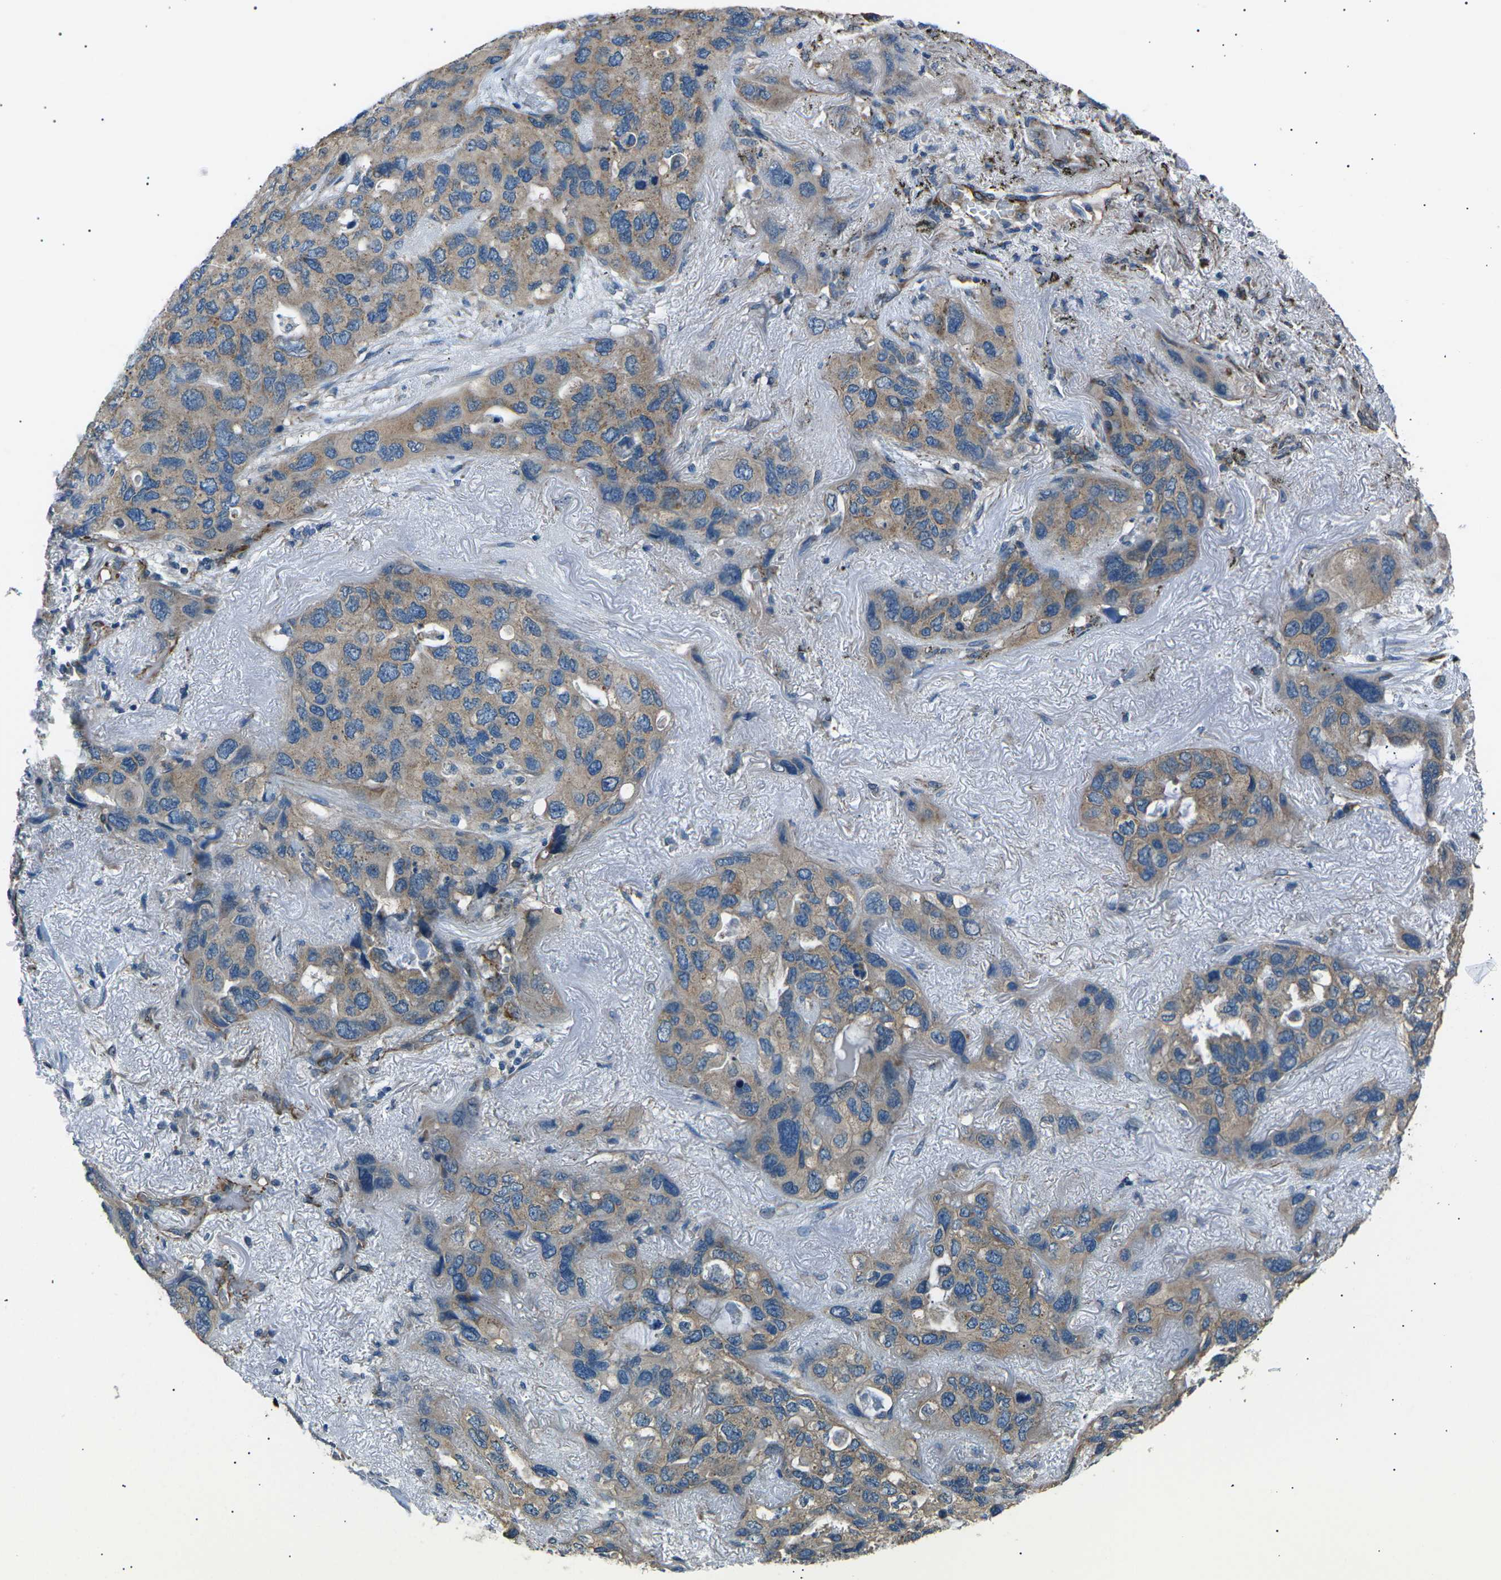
{"staining": {"intensity": "weak", "quantity": ">75%", "location": "cytoplasmic/membranous"}, "tissue": "lung cancer", "cell_type": "Tumor cells", "image_type": "cancer", "snomed": [{"axis": "morphology", "description": "Squamous cell carcinoma, NOS"}, {"axis": "topography", "description": "Lung"}], "caption": "Human lung cancer (squamous cell carcinoma) stained with a brown dye reveals weak cytoplasmic/membranous positive staining in about >75% of tumor cells.", "gene": "SLK", "patient": {"sex": "female", "age": 73}}